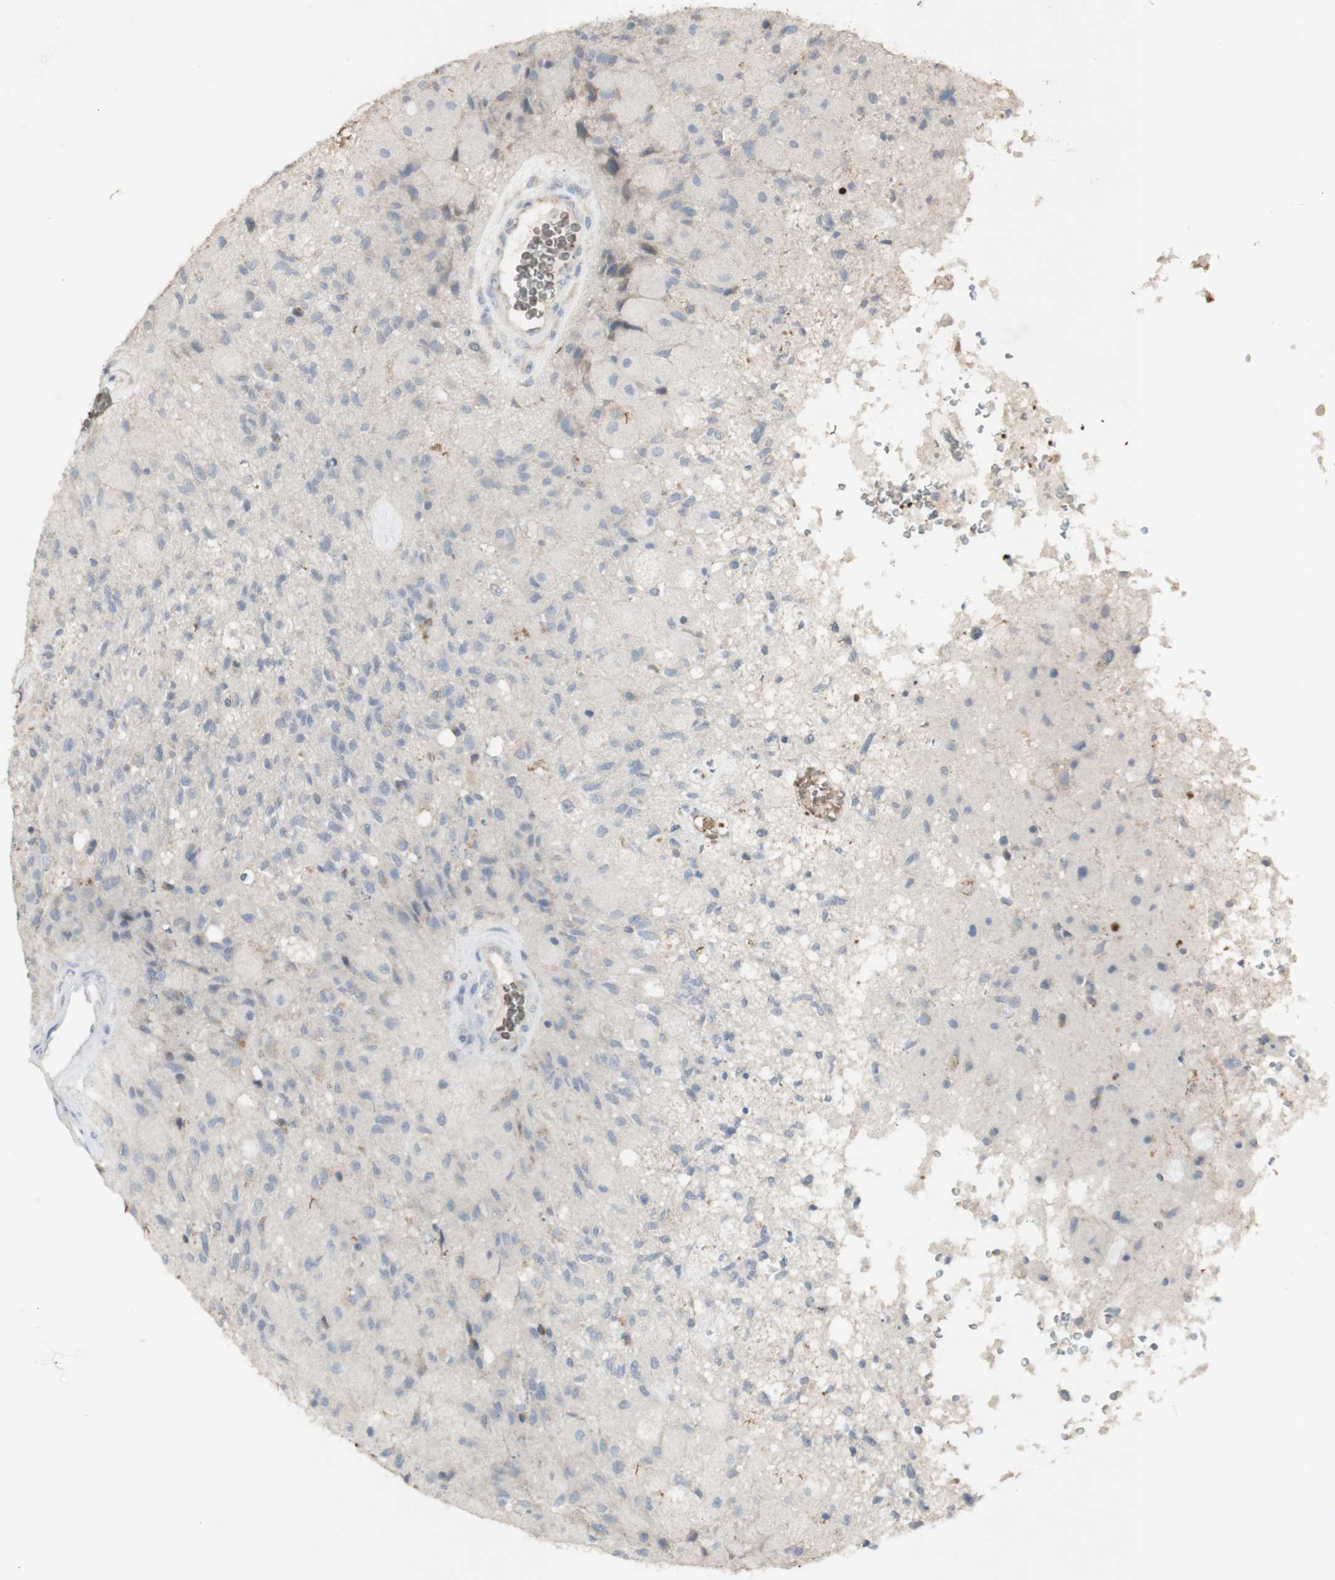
{"staining": {"intensity": "negative", "quantity": "none", "location": "none"}, "tissue": "glioma", "cell_type": "Tumor cells", "image_type": "cancer", "snomed": [{"axis": "morphology", "description": "Normal tissue, NOS"}, {"axis": "morphology", "description": "Glioma, malignant, High grade"}, {"axis": "topography", "description": "Cerebral cortex"}], "caption": "Malignant high-grade glioma was stained to show a protein in brown. There is no significant staining in tumor cells.", "gene": "INS", "patient": {"sex": "male", "age": 77}}